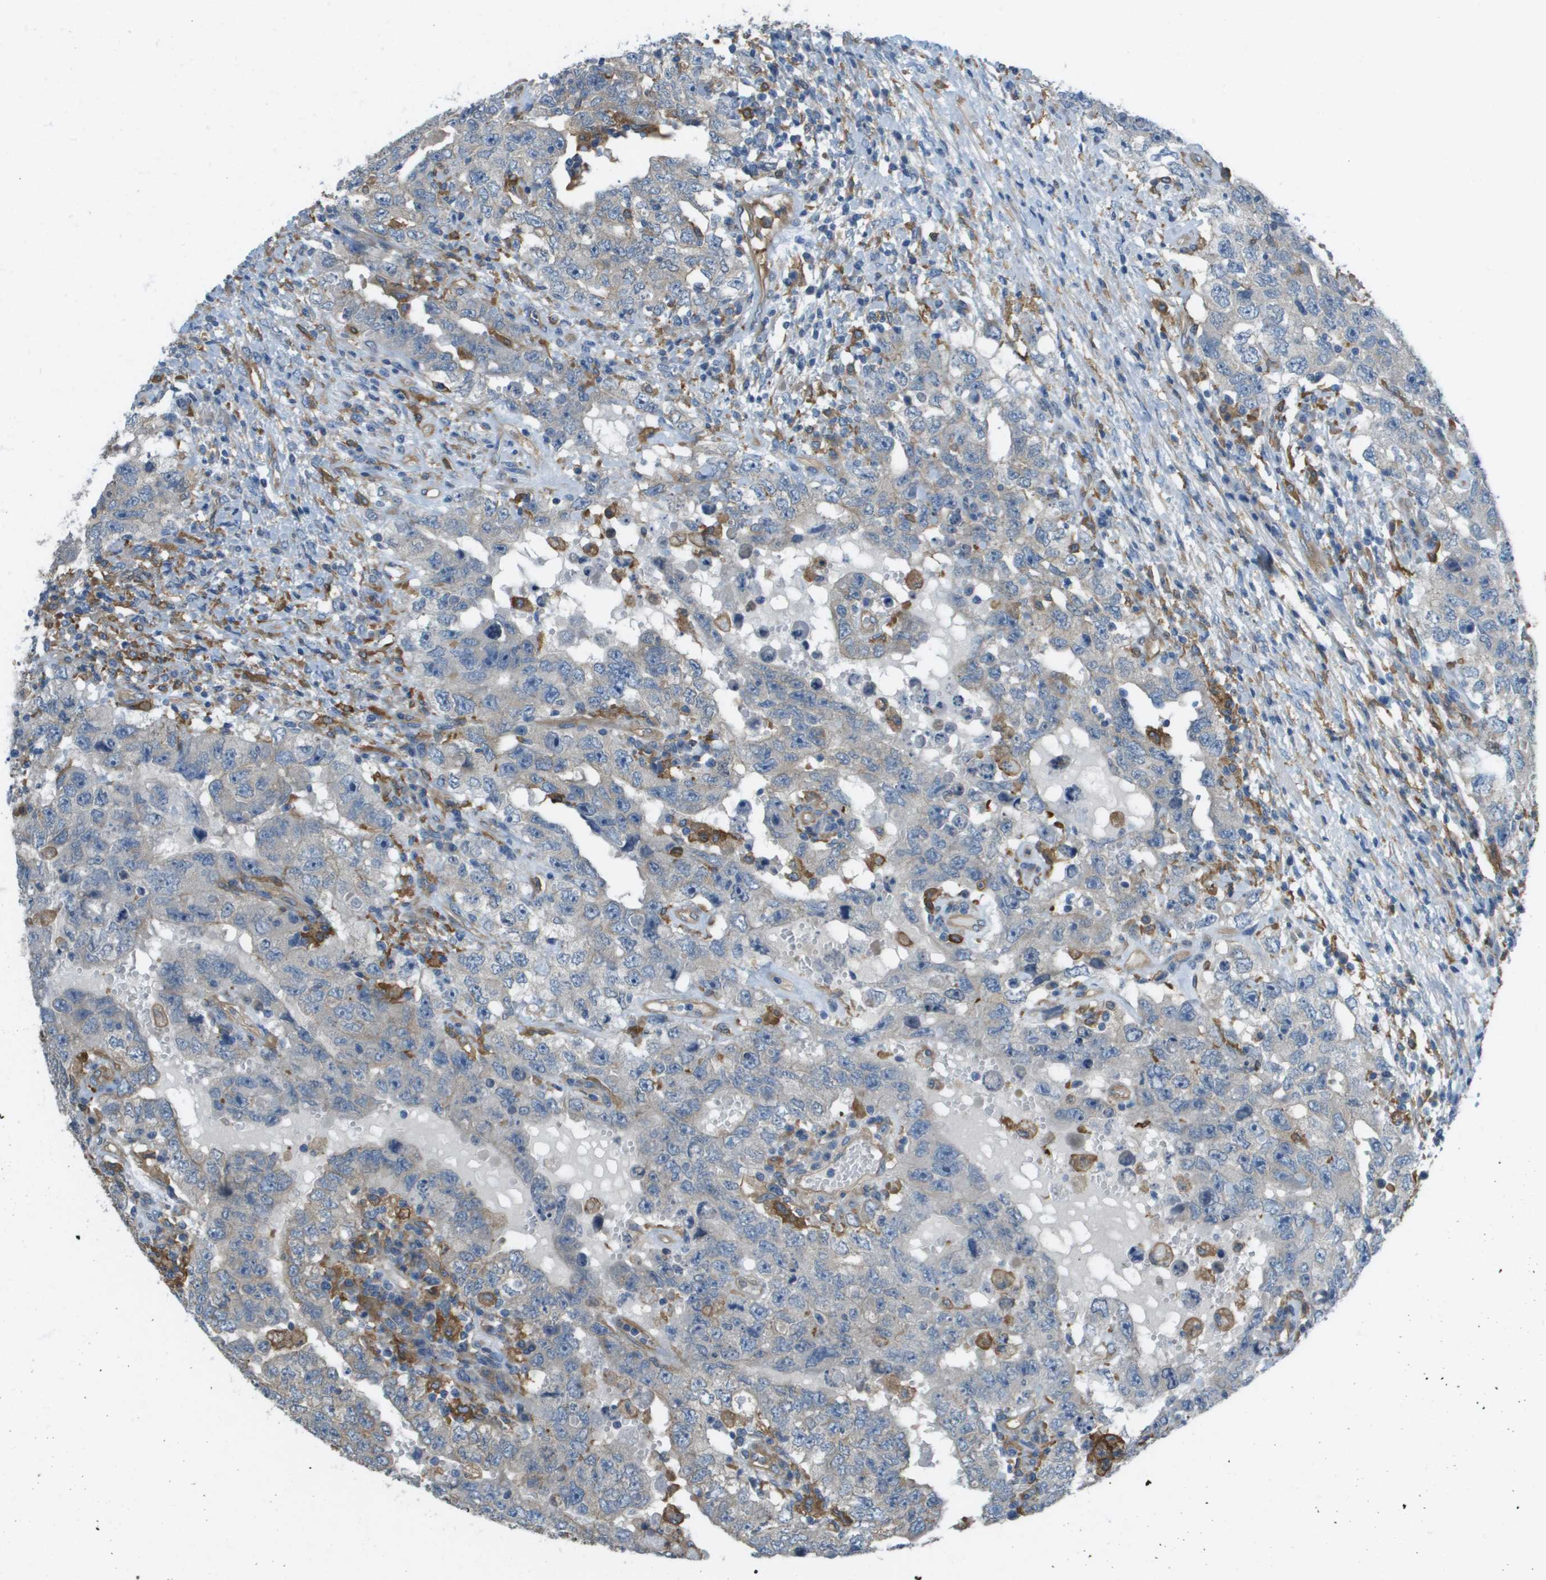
{"staining": {"intensity": "negative", "quantity": "none", "location": "none"}, "tissue": "testis cancer", "cell_type": "Tumor cells", "image_type": "cancer", "snomed": [{"axis": "morphology", "description": "Carcinoma, Embryonal, NOS"}, {"axis": "topography", "description": "Testis"}], "caption": "IHC image of neoplastic tissue: testis cancer stained with DAB demonstrates no significant protein staining in tumor cells. (Stains: DAB (3,3'-diaminobenzidine) immunohistochemistry (IHC) with hematoxylin counter stain, Microscopy: brightfield microscopy at high magnification).", "gene": "CORO1B", "patient": {"sex": "male", "age": 26}}